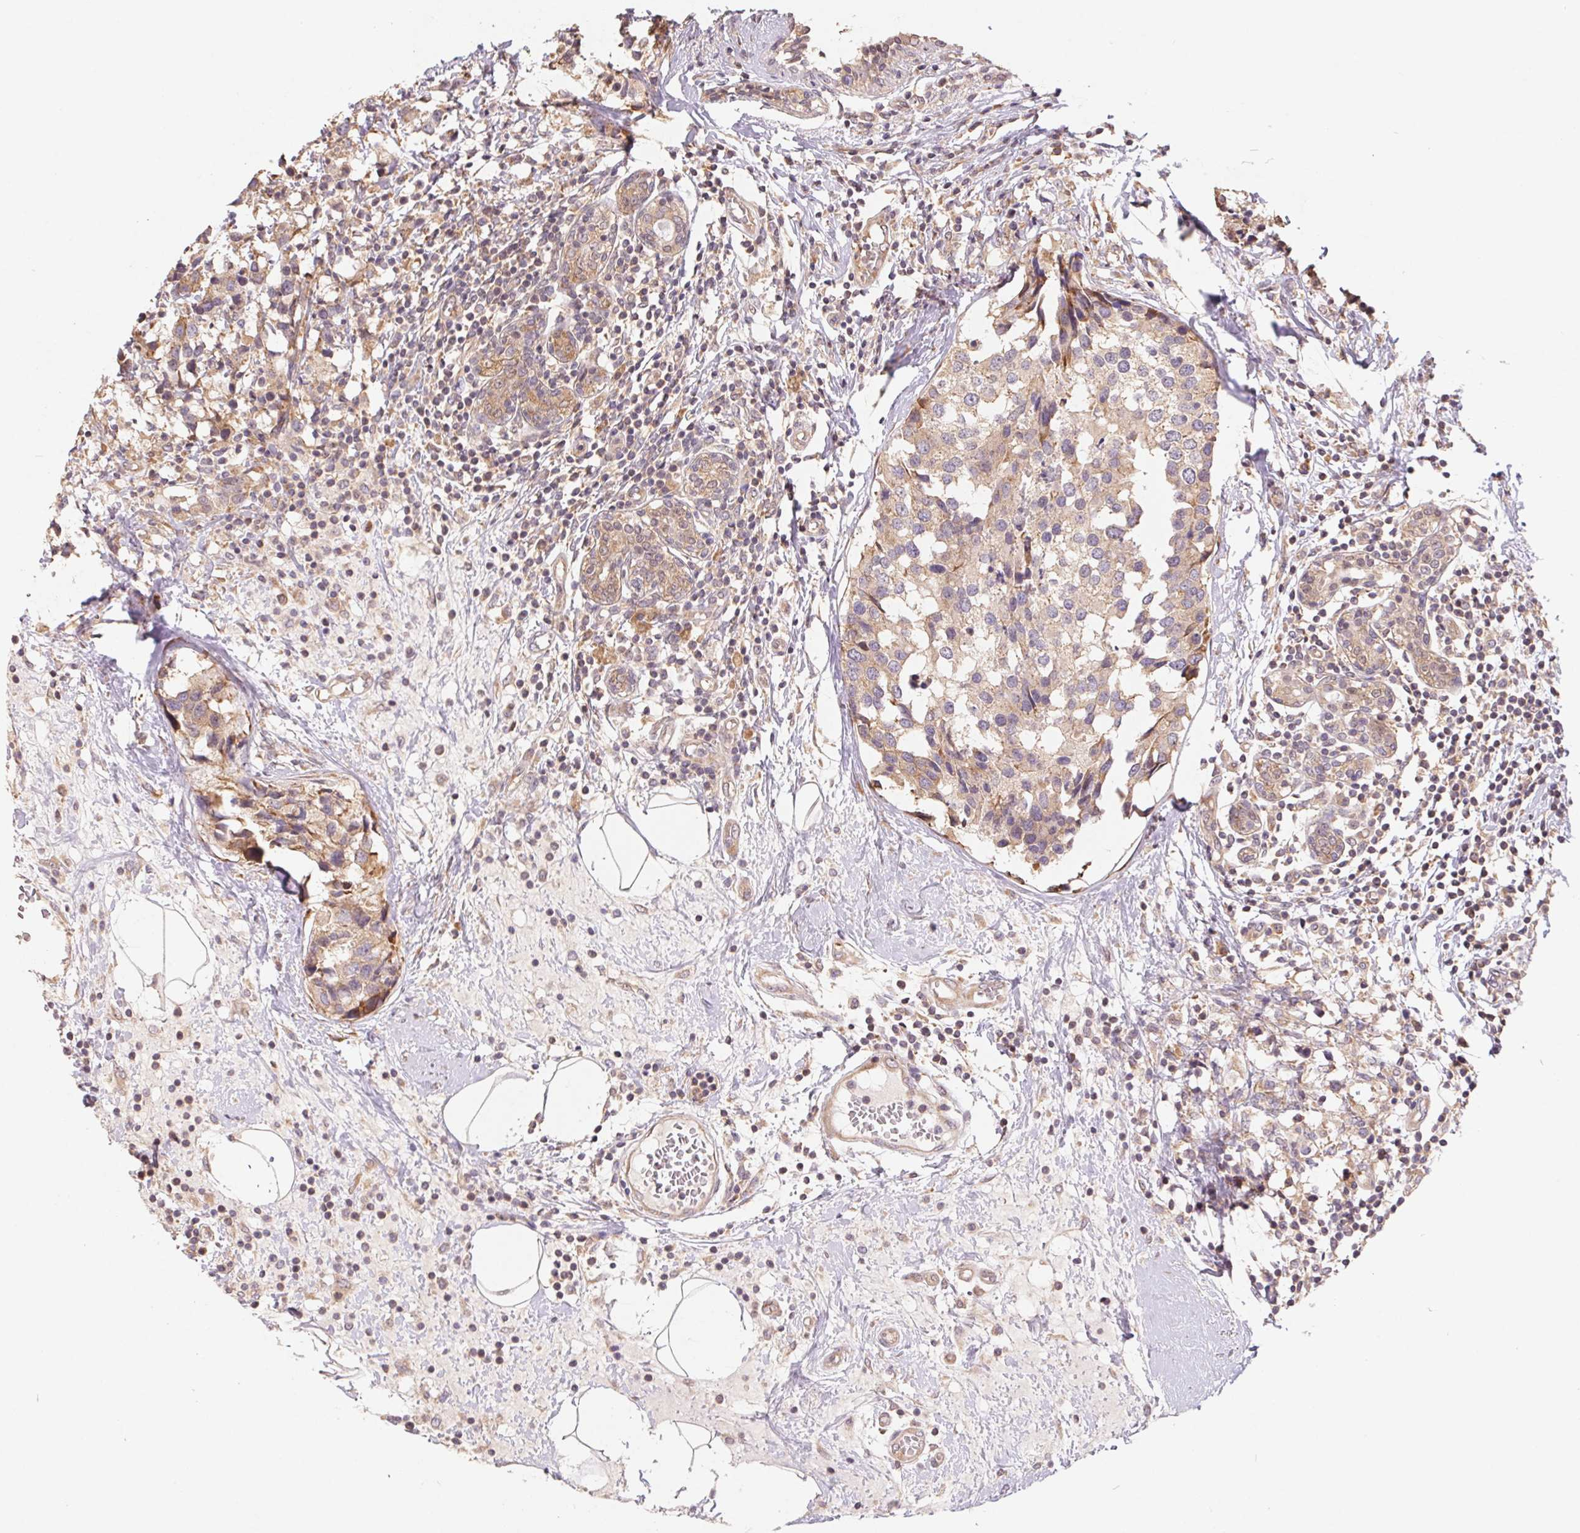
{"staining": {"intensity": "weak", "quantity": ">75%", "location": "cytoplasmic/membranous"}, "tissue": "breast cancer", "cell_type": "Tumor cells", "image_type": "cancer", "snomed": [{"axis": "morphology", "description": "Lobular carcinoma"}, {"axis": "topography", "description": "Breast"}], "caption": "Protein expression analysis of human lobular carcinoma (breast) reveals weak cytoplasmic/membranous expression in about >75% of tumor cells. (IHC, brightfield microscopy, high magnification).", "gene": "RPL27A", "patient": {"sex": "female", "age": 59}}